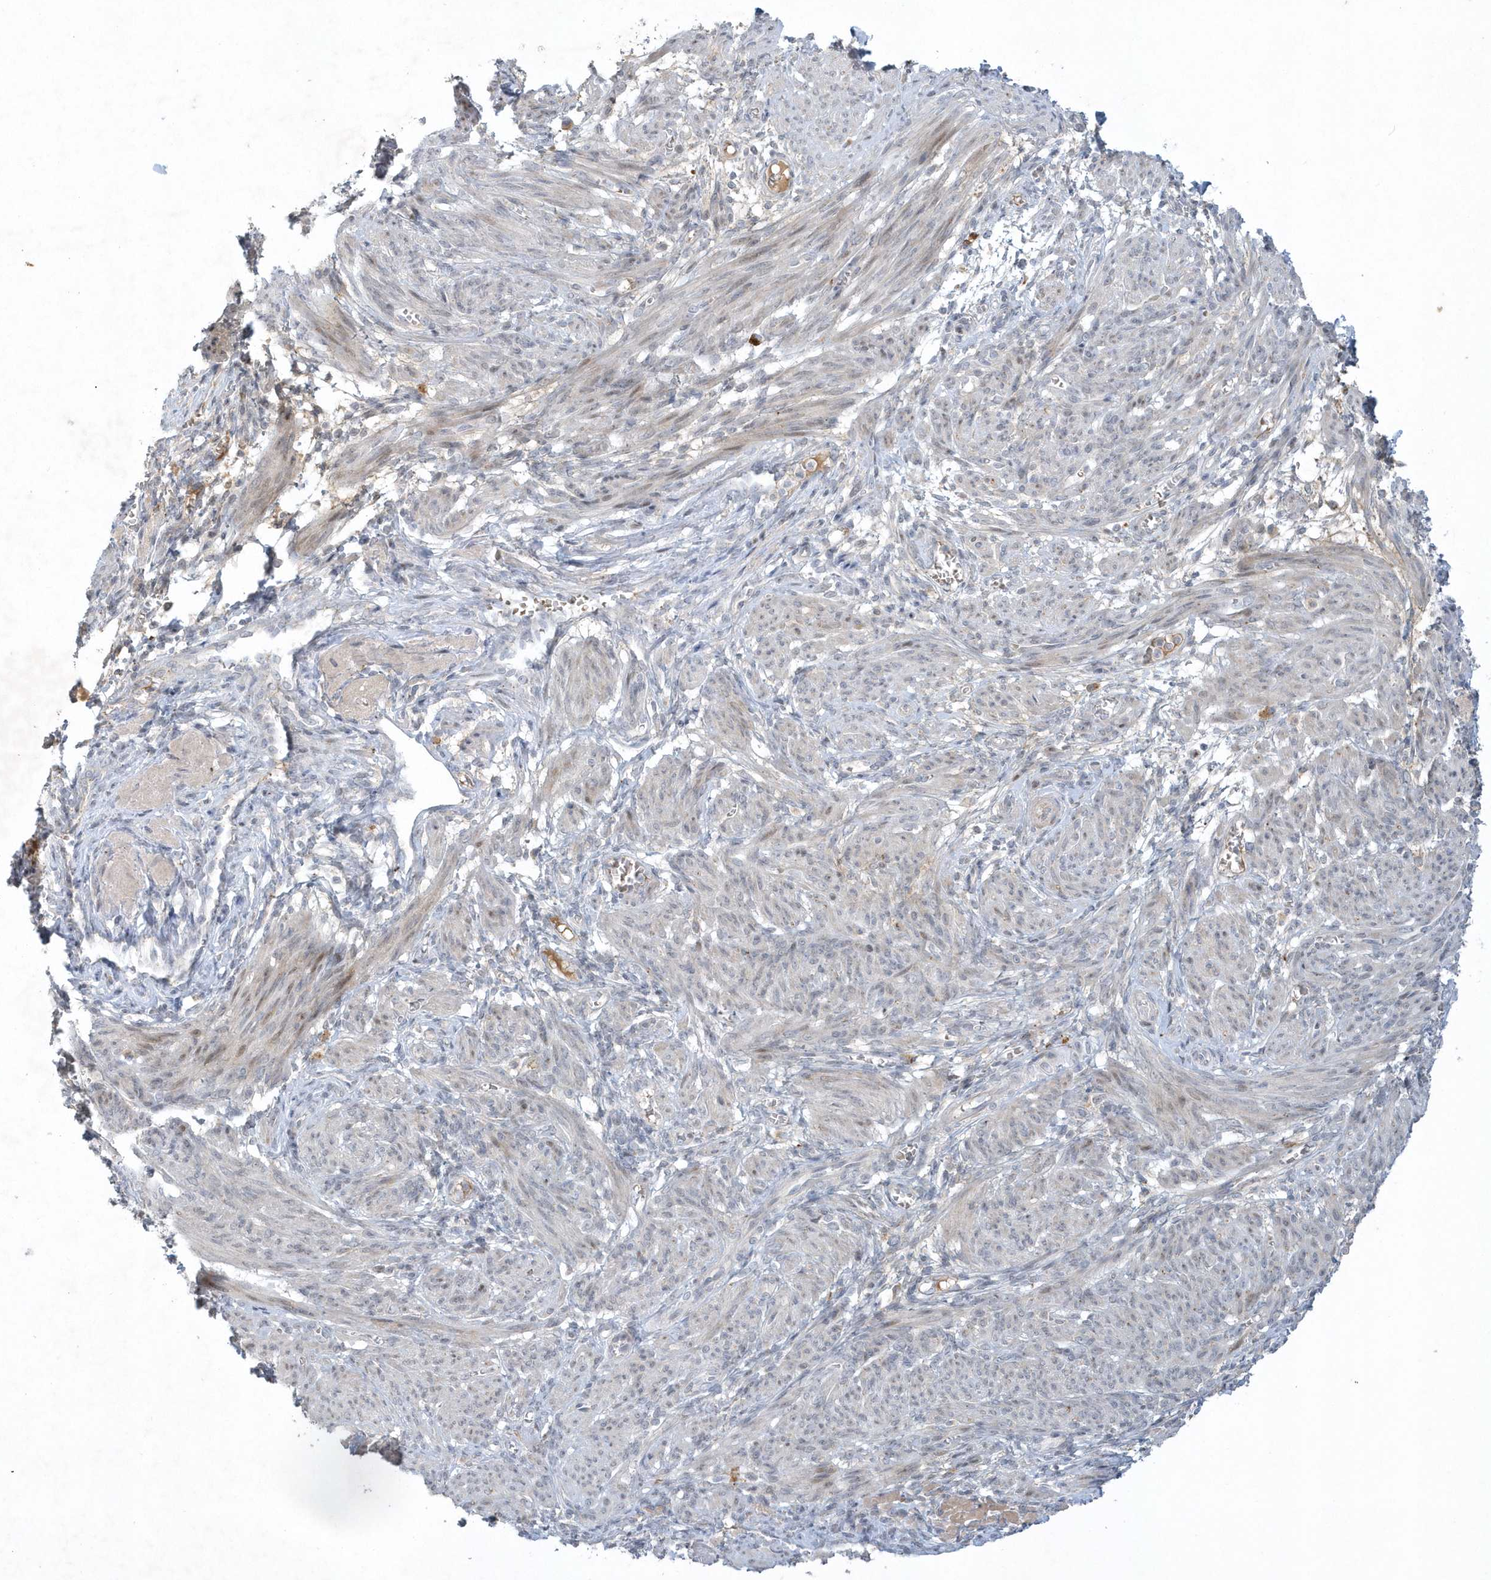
{"staining": {"intensity": "negative", "quantity": "none", "location": "none"}, "tissue": "smooth muscle", "cell_type": "Smooth muscle cells", "image_type": "normal", "snomed": [{"axis": "morphology", "description": "Normal tissue, NOS"}, {"axis": "topography", "description": "Smooth muscle"}], "caption": "Smooth muscle stained for a protein using IHC displays no expression smooth muscle cells.", "gene": "THG1L", "patient": {"sex": "female", "age": 39}}